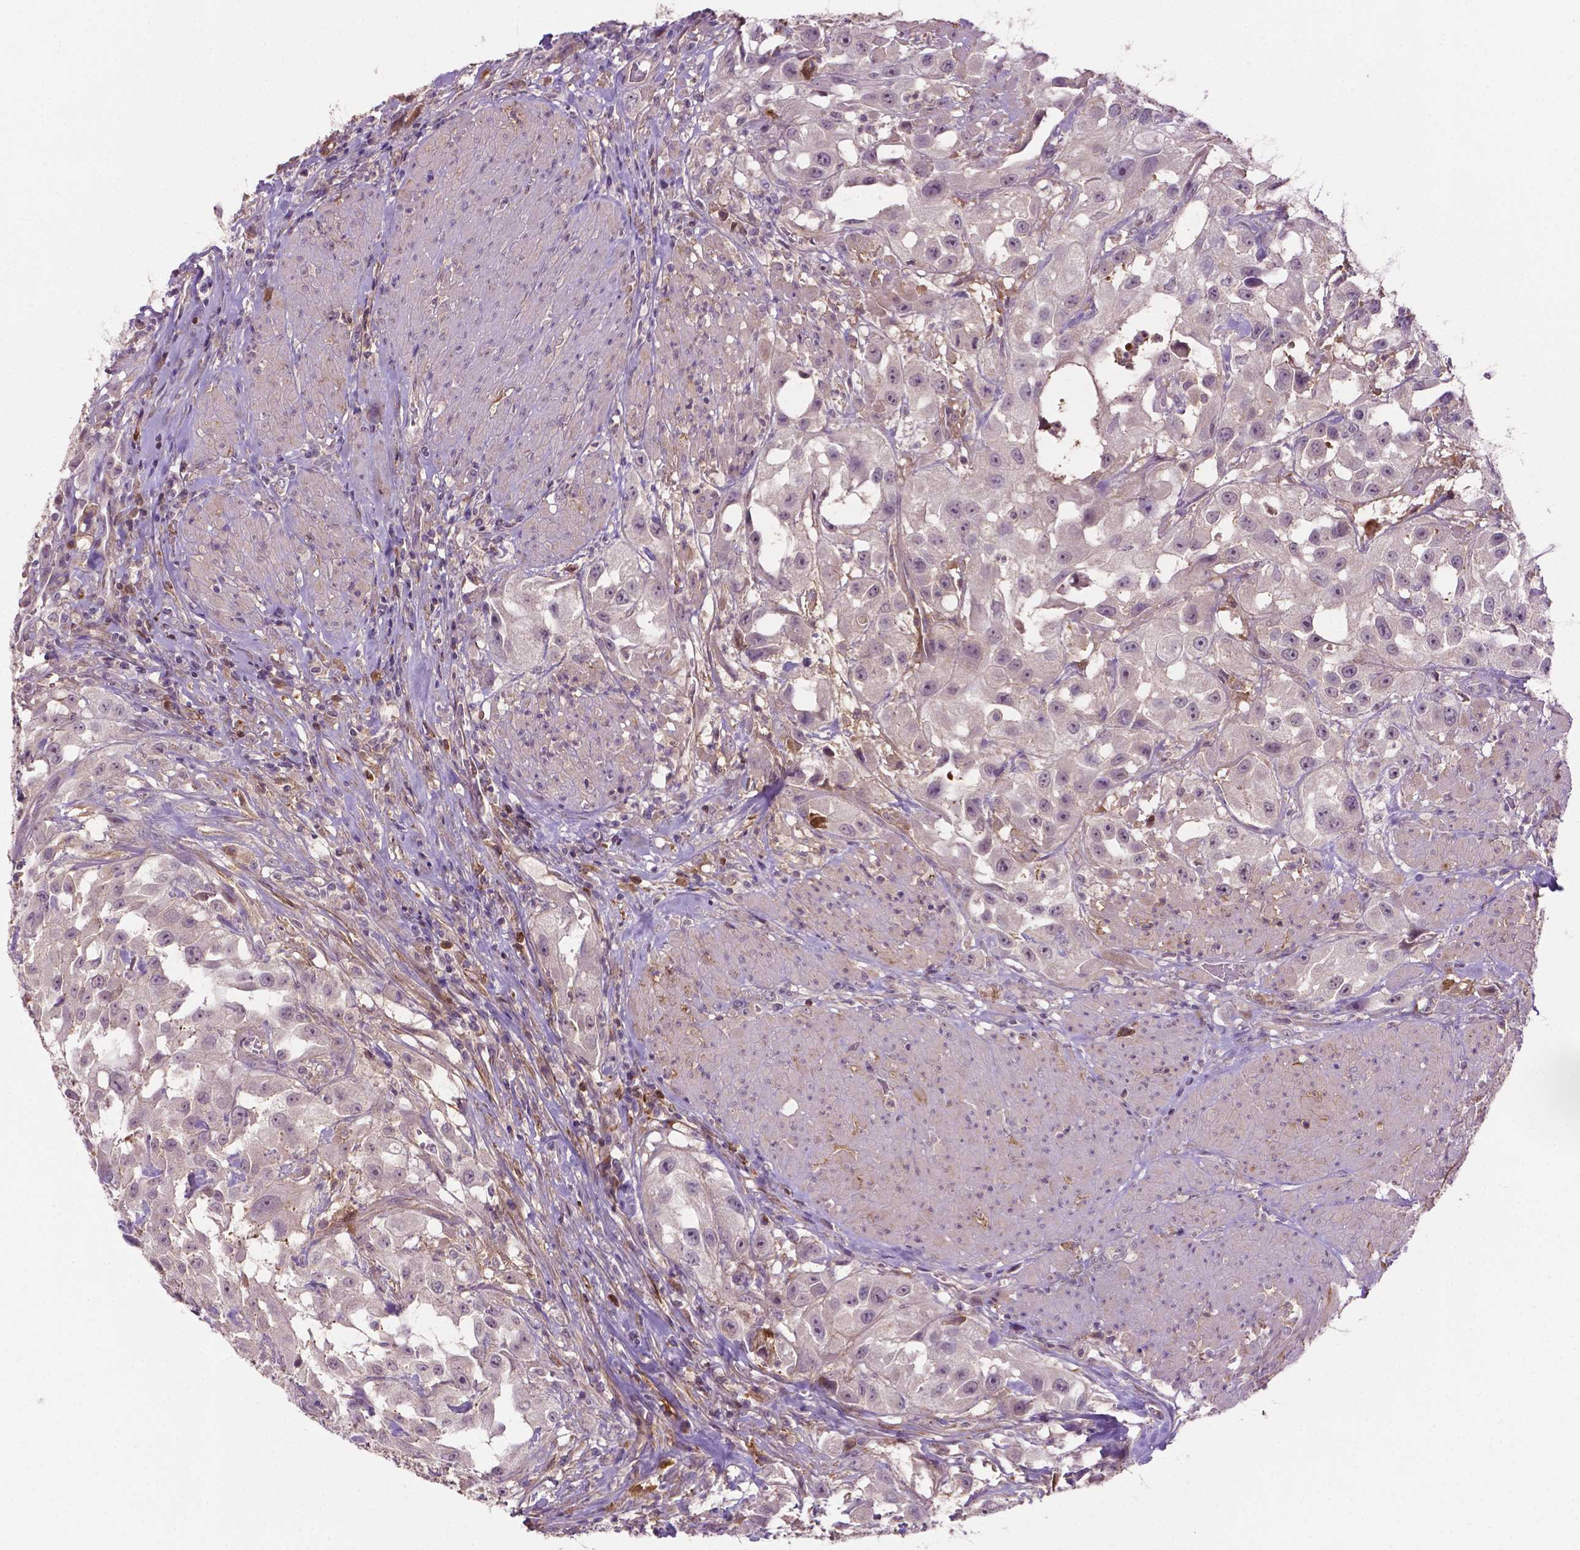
{"staining": {"intensity": "weak", "quantity": "<25%", "location": "cytoplasmic/membranous,nuclear"}, "tissue": "urothelial cancer", "cell_type": "Tumor cells", "image_type": "cancer", "snomed": [{"axis": "morphology", "description": "Urothelial carcinoma, High grade"}, {"axis": "topography", "description": "Urinary bladder"}], "caption": "Micrograph shows no protein staining in tumor cells of urothelial carcinoma (high-grade) tissue. The staining is performed using DAB brown chromogen with nuclei counter-stained in using hematoxylin.", "gene": "FBLN1", "patient": {"sex": "male", "age": 79}}